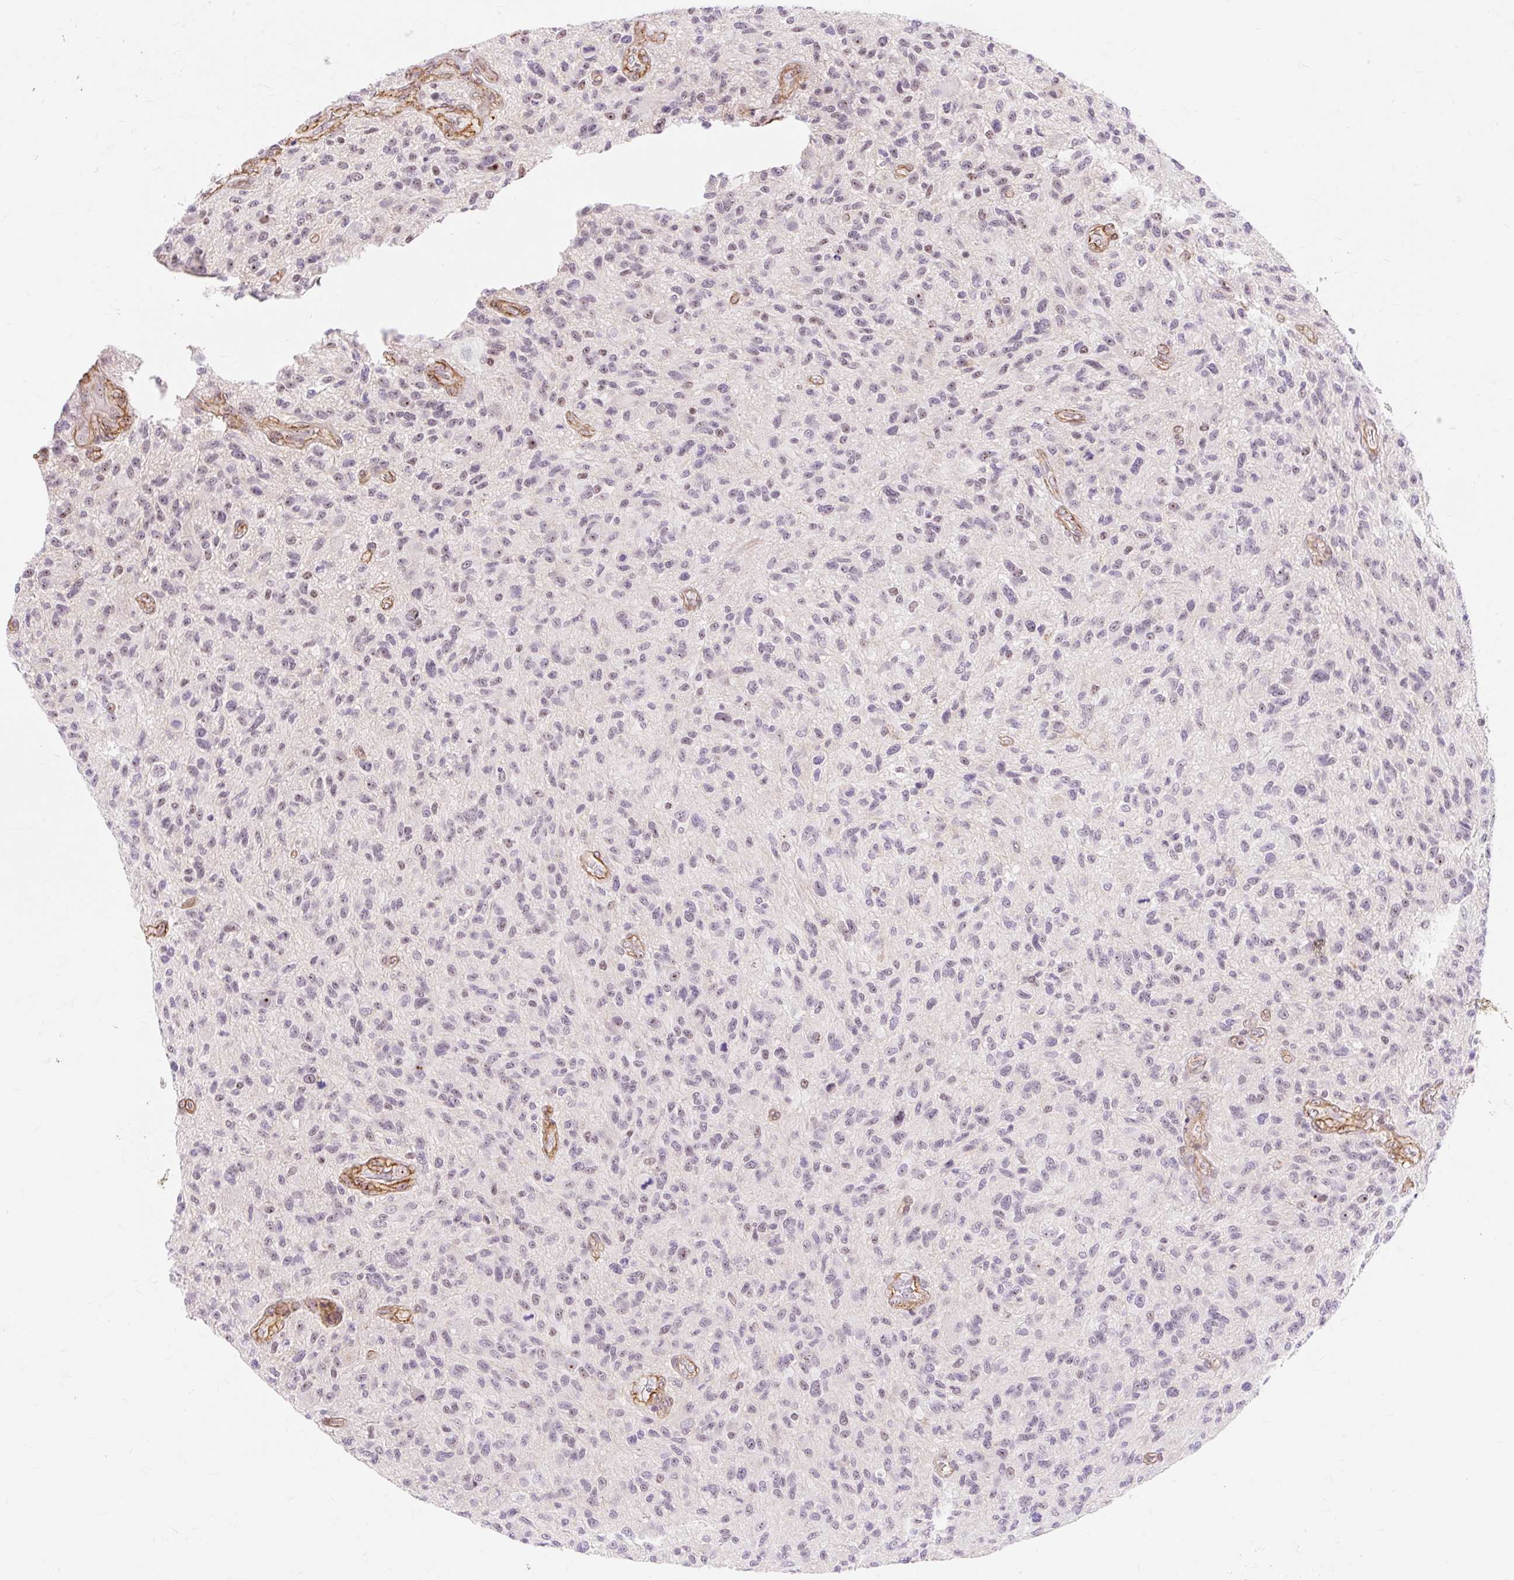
{"staining": {"intensity": "weak", "quantity": "25%-75%", "location": "nuclear"}, "tissue": "glioma", "cell_type": "Tumor cells", "image_type": "cancer", "snomed": [{"axis": "morphology", "description": "Glioma, malignant, High grade"}, {"axis": "topography", "description": "Brain"}], "caption": "Protein staining of glioma tissue shows weak nuclear expression in about 25%-75% of tumor cells. (DAB (3,3'-diaminobenzidine) IHC with brightfield microscopy, high magnification).", "gene": "OBP2A", "patient": {"sex": "male", "age": 47}}